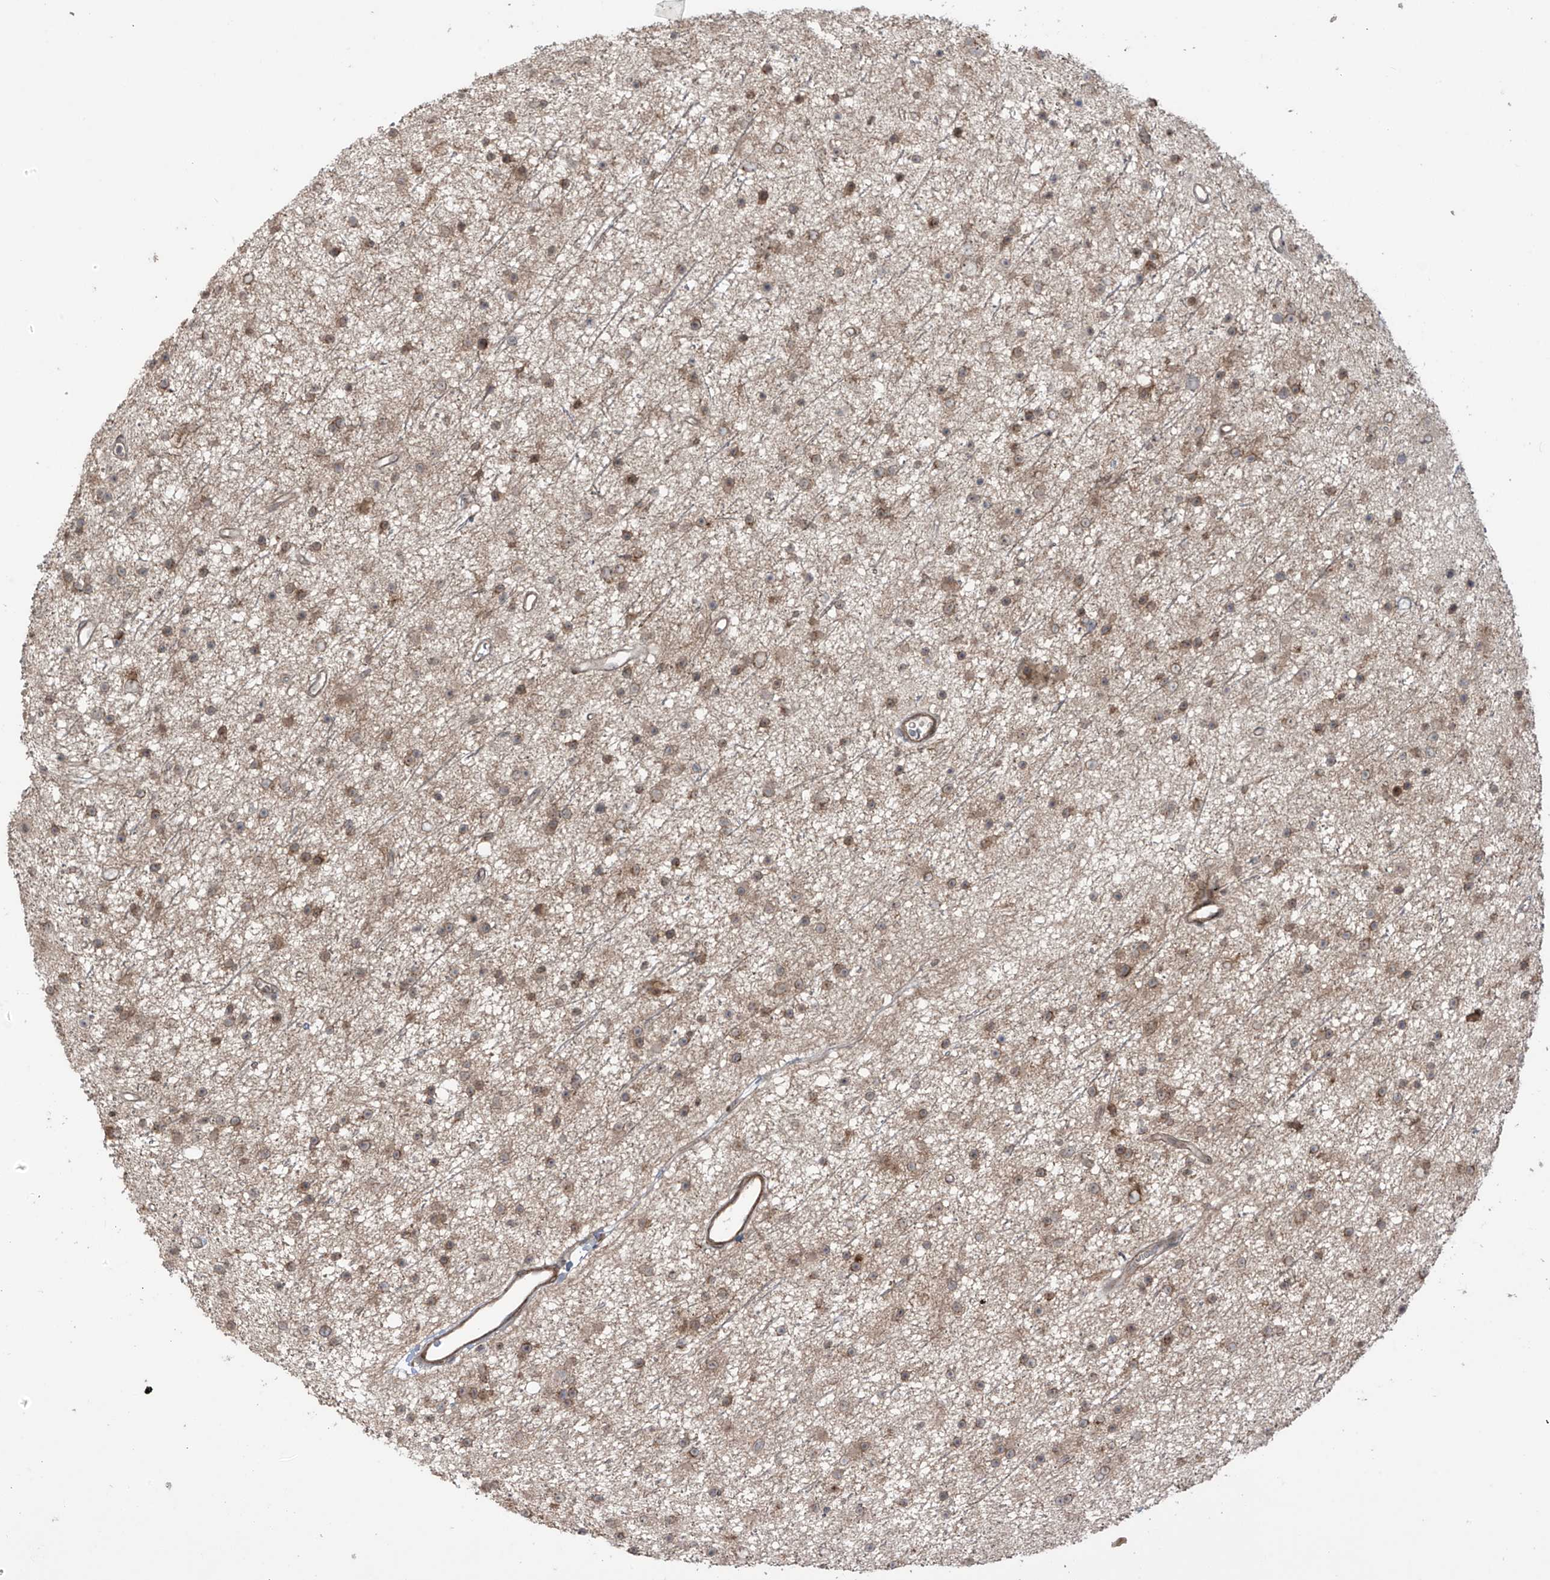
{"staining": {"intensity": "weak", "quantity": ">75%", "location": "cytoplasmic/membranous"}, "tissue": "glioma", "cell_type": "Tumor cells", "image_type": "cancer", "snomed": [{"axis": "morphology", "description": "Glioma, malignant, Low grade"}, {"axis": "topography", "description": "Cerebral cortex"}], "caption": "Approximately >75% of tumor cells in human low-grade glioma (malignant) show weak cytoplasmic/membranous protein positivity as visualized by brown immunohistochemical staining.", "gene": "LRRC74A", "patient": {"sex": "female", "age": 39}}